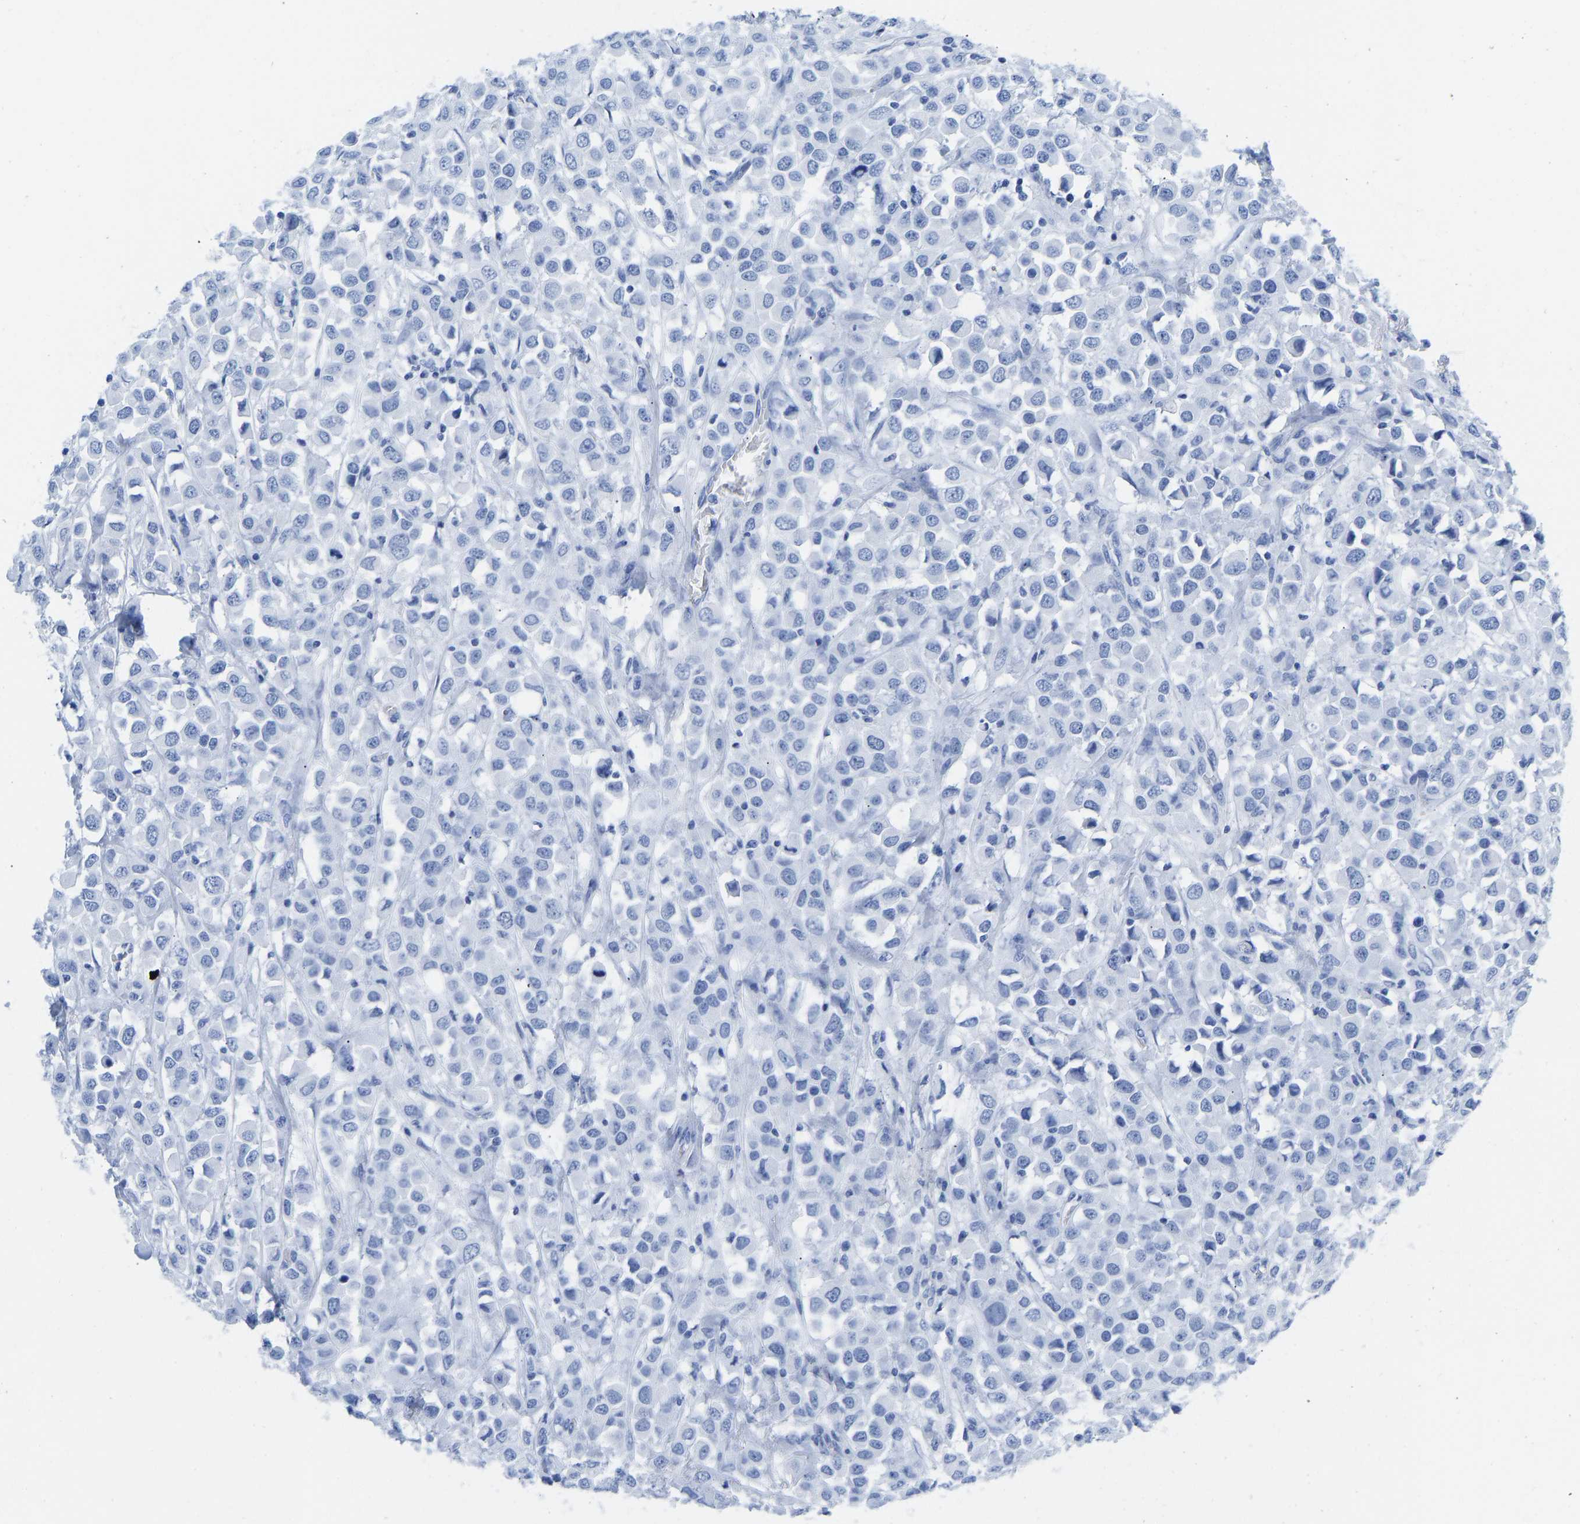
{"staining": {"intensity": "negative", "quantity": "none", "location": "none"}, "tissue": "breast cancer", "cell_type": "Tumor cells", "image_type": "cancer", "snomed": [{"axis": "morphology", "description": "Duct carcinoma"}, {"axis": "topography", "description": "Breast"}], "caption": "The image shows no staining of tumor cells in infiltrating ductal carcinoma (breast).", "gene": "ELMO2", "patient": {"sex": "female", "age": 61}}